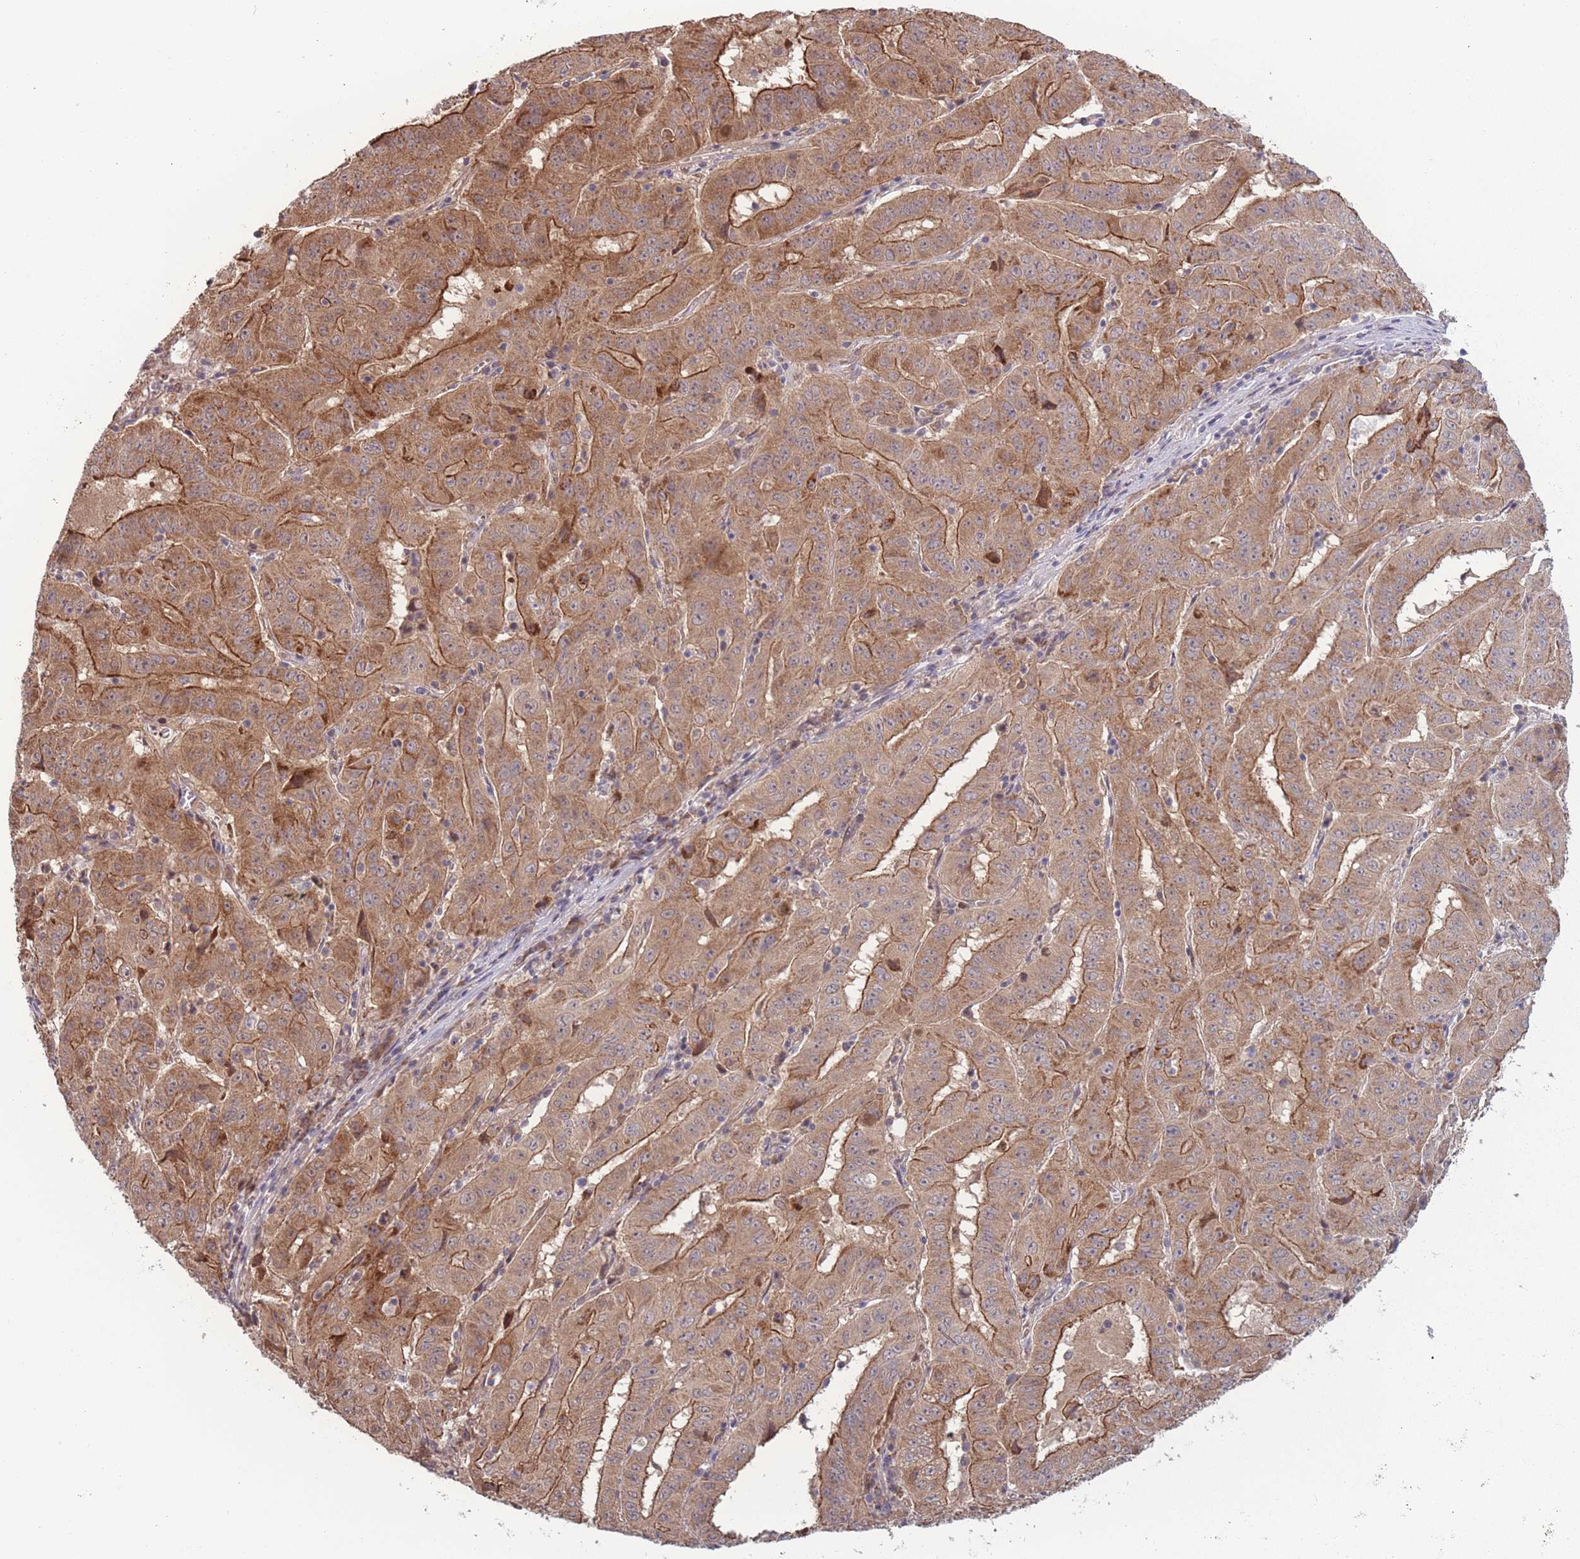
{"staining": {"intensity": "moderate", "quantity": ">75%", "location": "cytoplasmic/membranous"}, "tissue": "pancreatic cancer", "cell_type": "Tumor cells", "image_type": "cancer", "snomed": [{"axis": "morphology", "description": "Adenocarcinoma, NOS"}, {"axis": "topography", "description": "Pancreas"}], "caption": "DAB immunohistochemical staining of pancreatic cancer displays moderate cytoplasmic/membranous protein positivity in about >75% of tumor cells. (IHC, brightfield microscopy, high magnification).", "gene": "RPS18", "patient": {"sex": "male", "age": 63}}